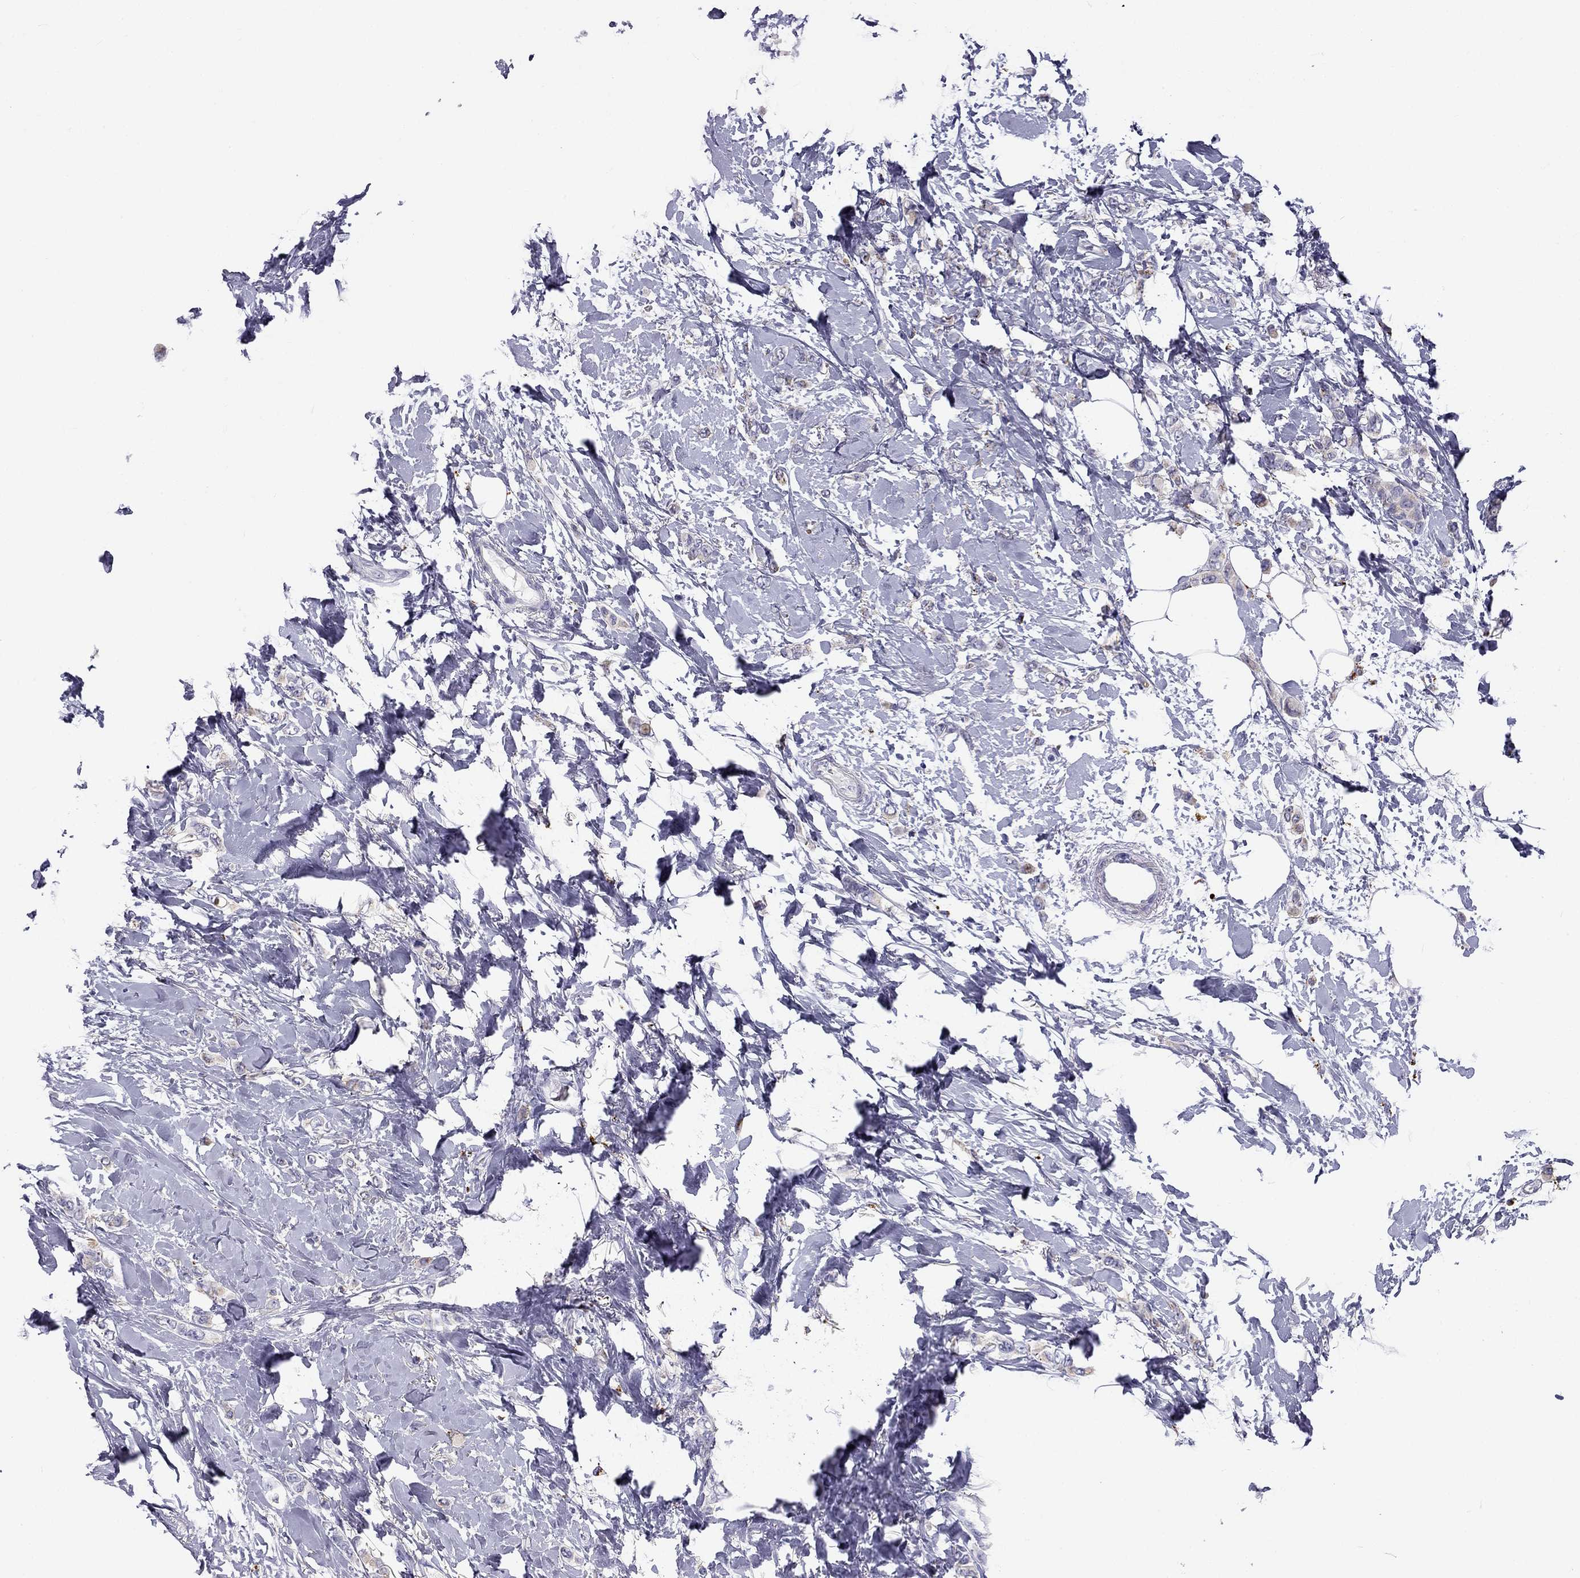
{"staining": {"intensity": "weak", "quantity": ">75%", "location": "cytoplasmic/membranous"}, "tissue": "breast cancer", "cell_type": "Tumor cells", "image_type": "cancer", "snomed": [{"axis": "morphology", "description": "Lobular carcinoma"}, {"axis": "topography", "description": "Breast"}], "caption": "This micrograph reveals immunohistochemistry (IHC) staining of breast lobular carcinoma, with low weak cytoplasmic/membranous staining in approximately >75% of tumor cells.", "gene": "CLPSL2", "patient": {"sex": "female", "age": 66}}